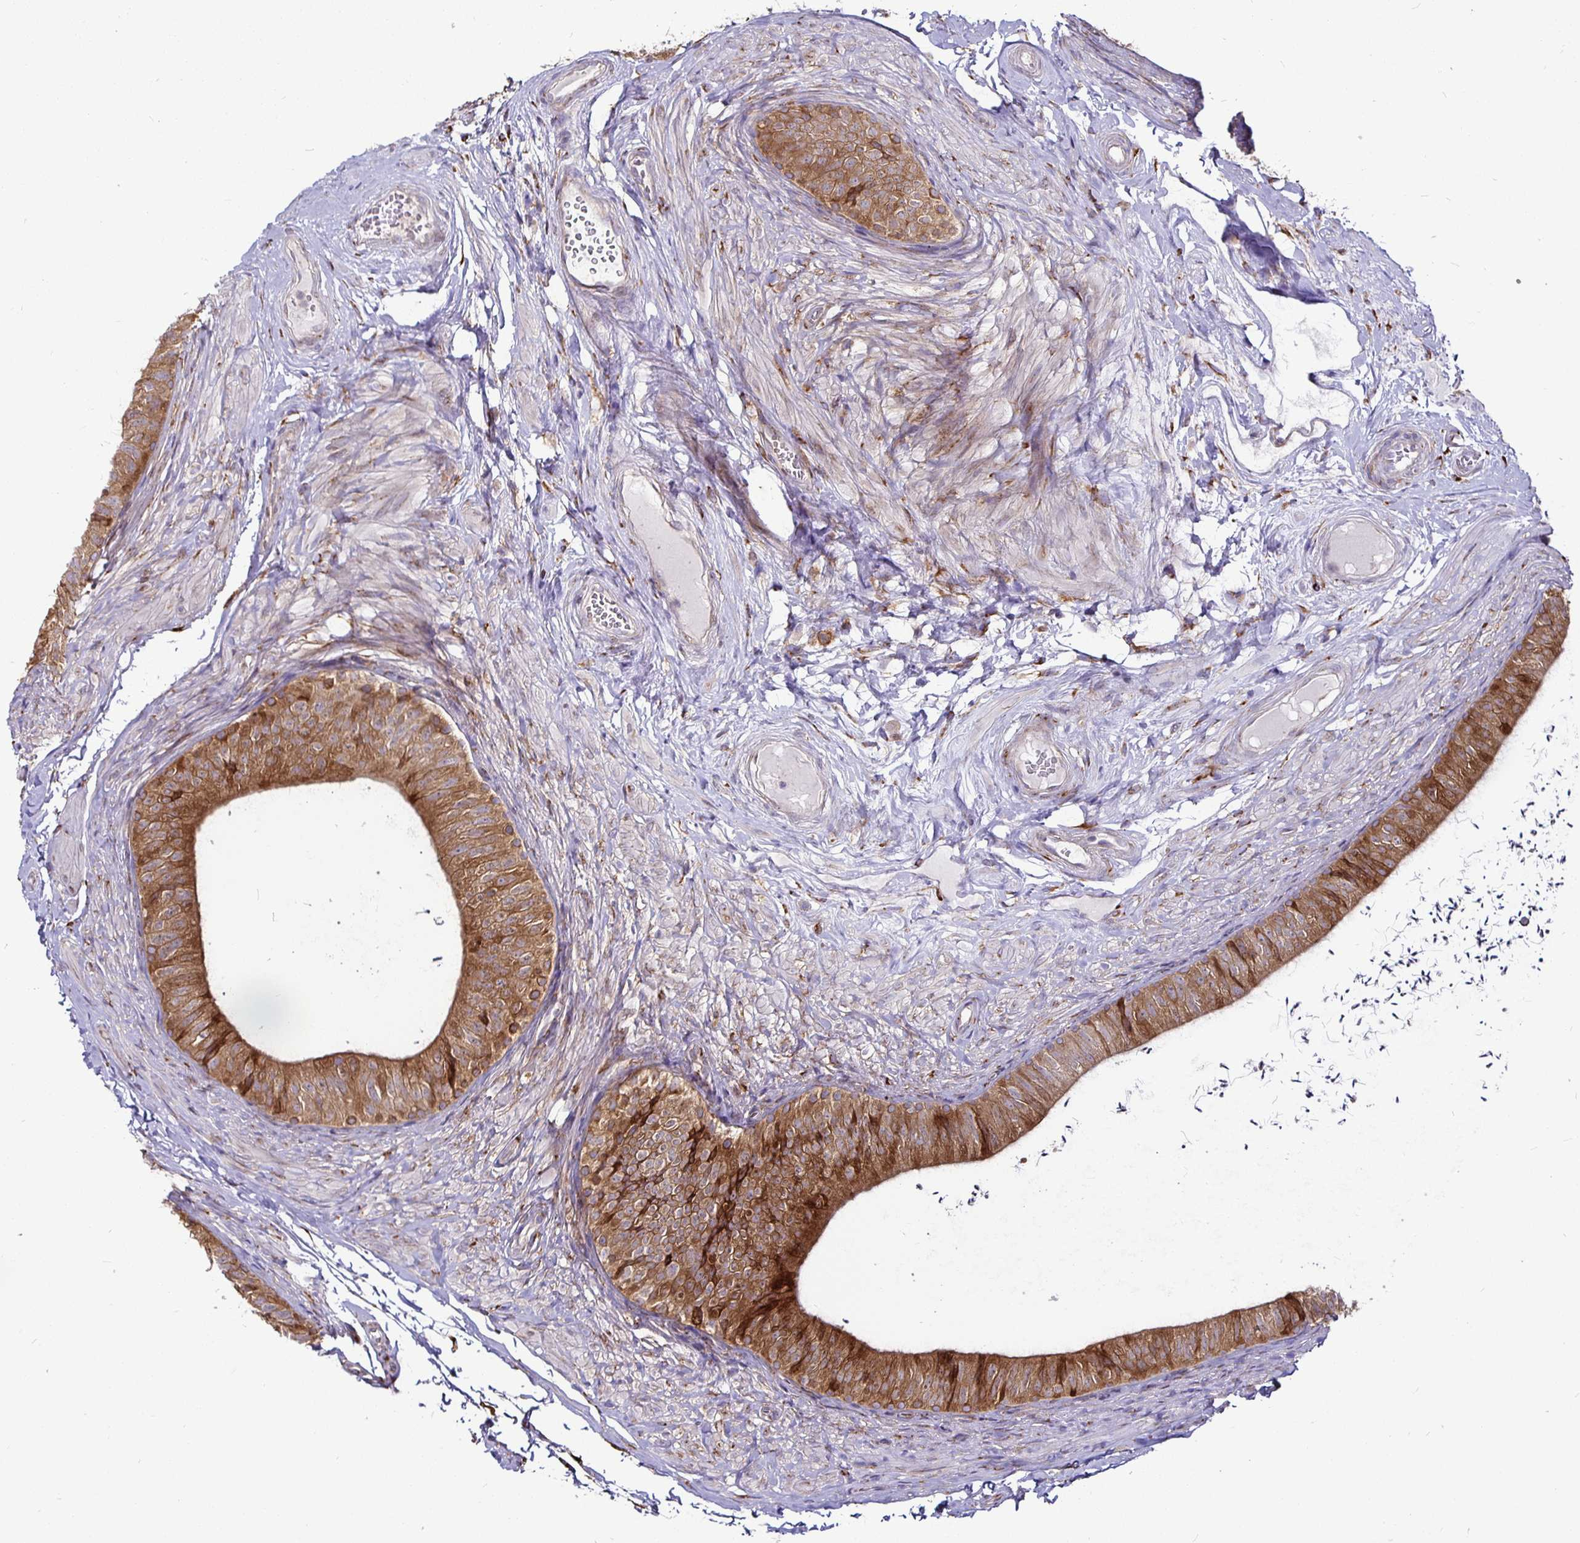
{"staining": {"intensity": "moderate", "quantity": "25%-75%", "location": "cytoplasmic/membranous"}, "tissue": "epididymis", "cell_type": "Glandular cells", "image_type": "normal", "snomed": [{"axis": "morphology", "description": "Normal tissue, NOS"}, {"axis": "topography", "description": "Epididymis, spermatic cord, NOS"}, {"axis": "topography", "description": "Epididymis"}, {"axis": "topography", "description": "Peripheral nerve tissue"}], "caption": "Protein staining shows moderate cytoplasmic/membranous staining in approximately 25%-75% of glandular cells in unremarkable epididymis.", "gene": "P4HA2", "patient": {"sex": "male", "age": 29}}